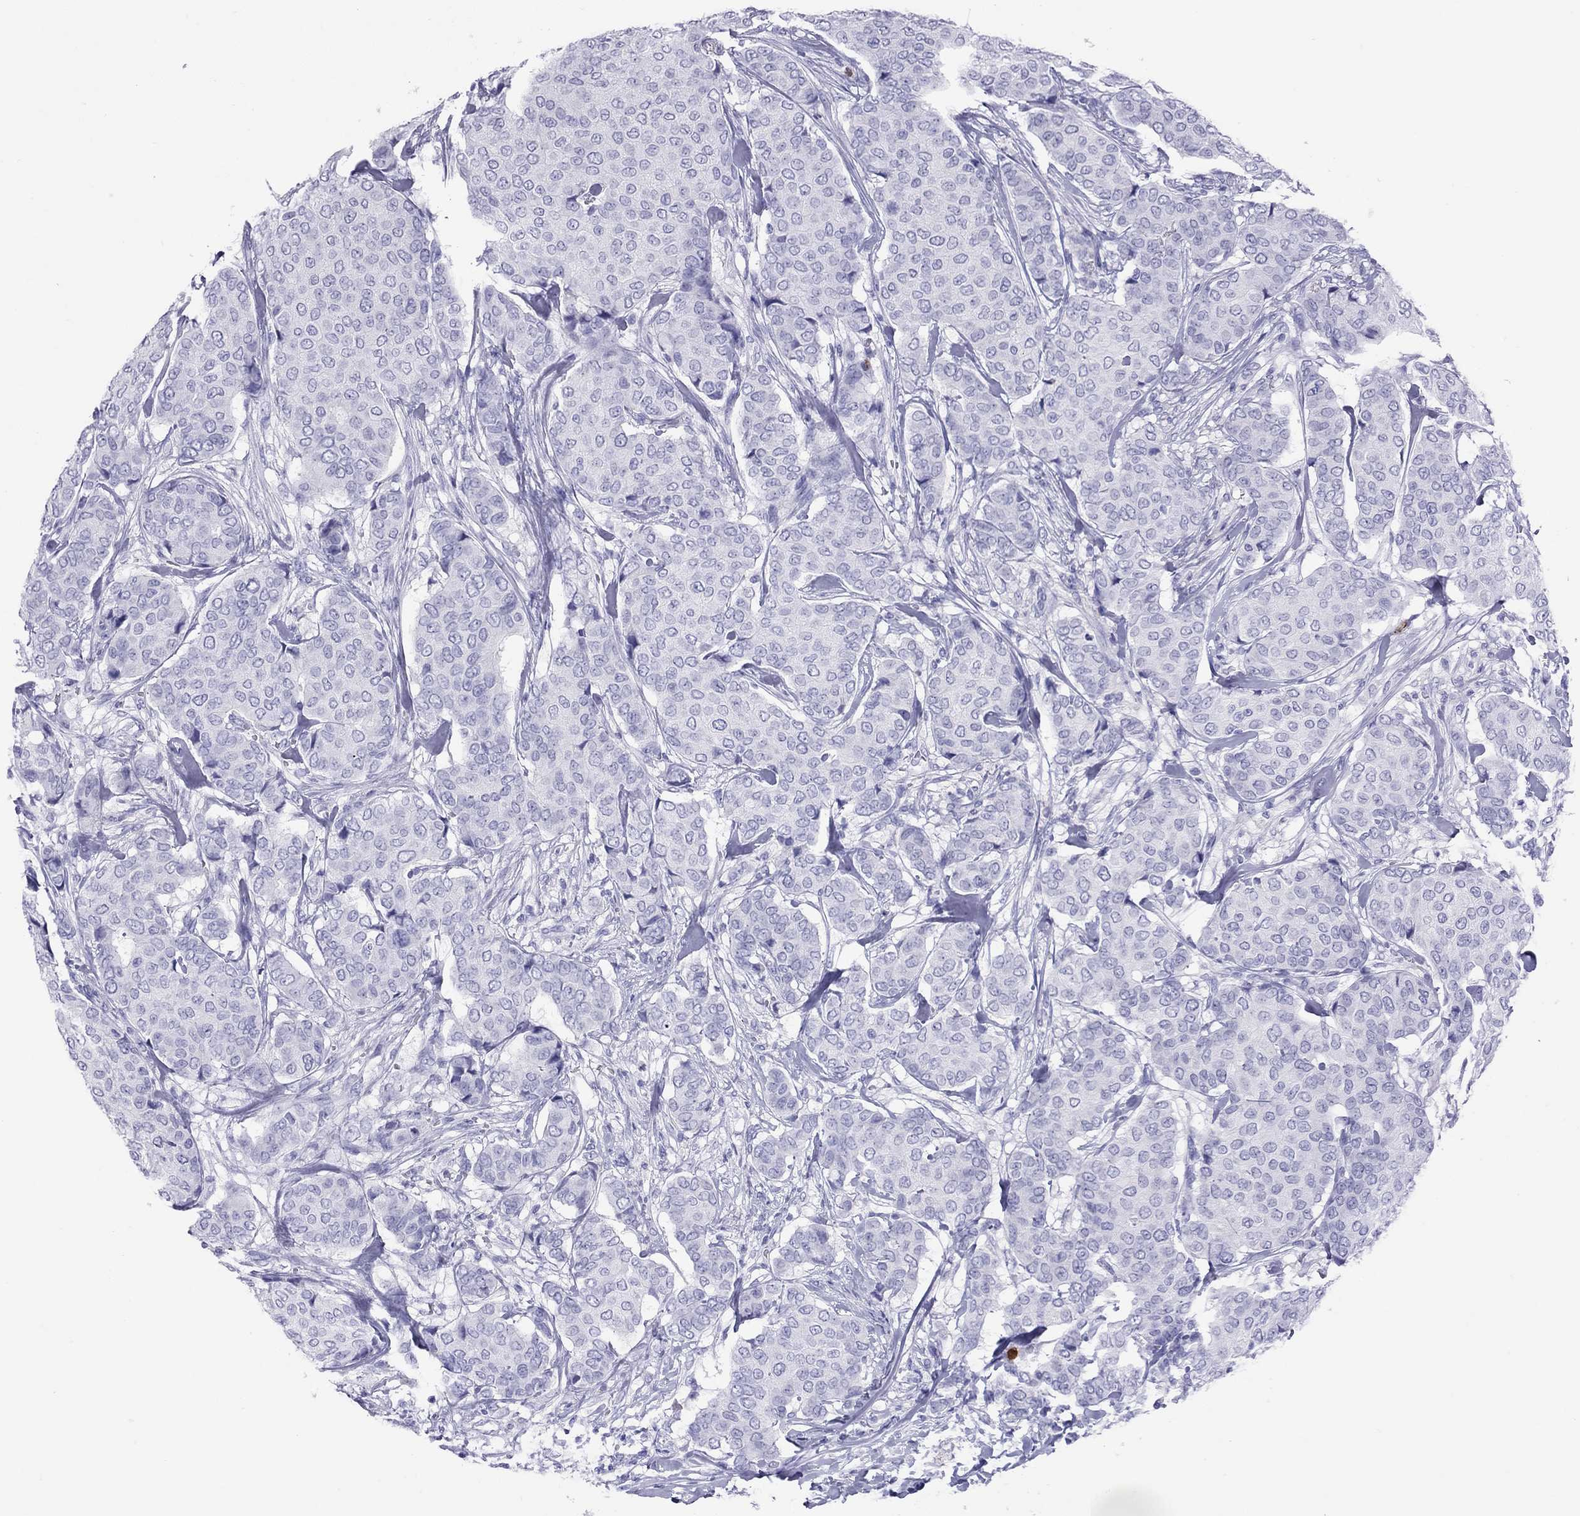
{"staining": {"intensity": "negative", "quantity": "none", "location": "none"}, "tissue": "breast cancer", "cell_type": "Tumor cells", "image_type": "cancer", "snomed": [{"axis": "morphology", "description": "Duct carcinoma"}, {"axis": "topography", "description": "Breast"}], "caption": "This is an IHC image of invasive ductal carcinoma (breast). There is no positivity in tumor cells.", "gene": "SLAMF1", "patient": {"sex": "female", "age": 75}}